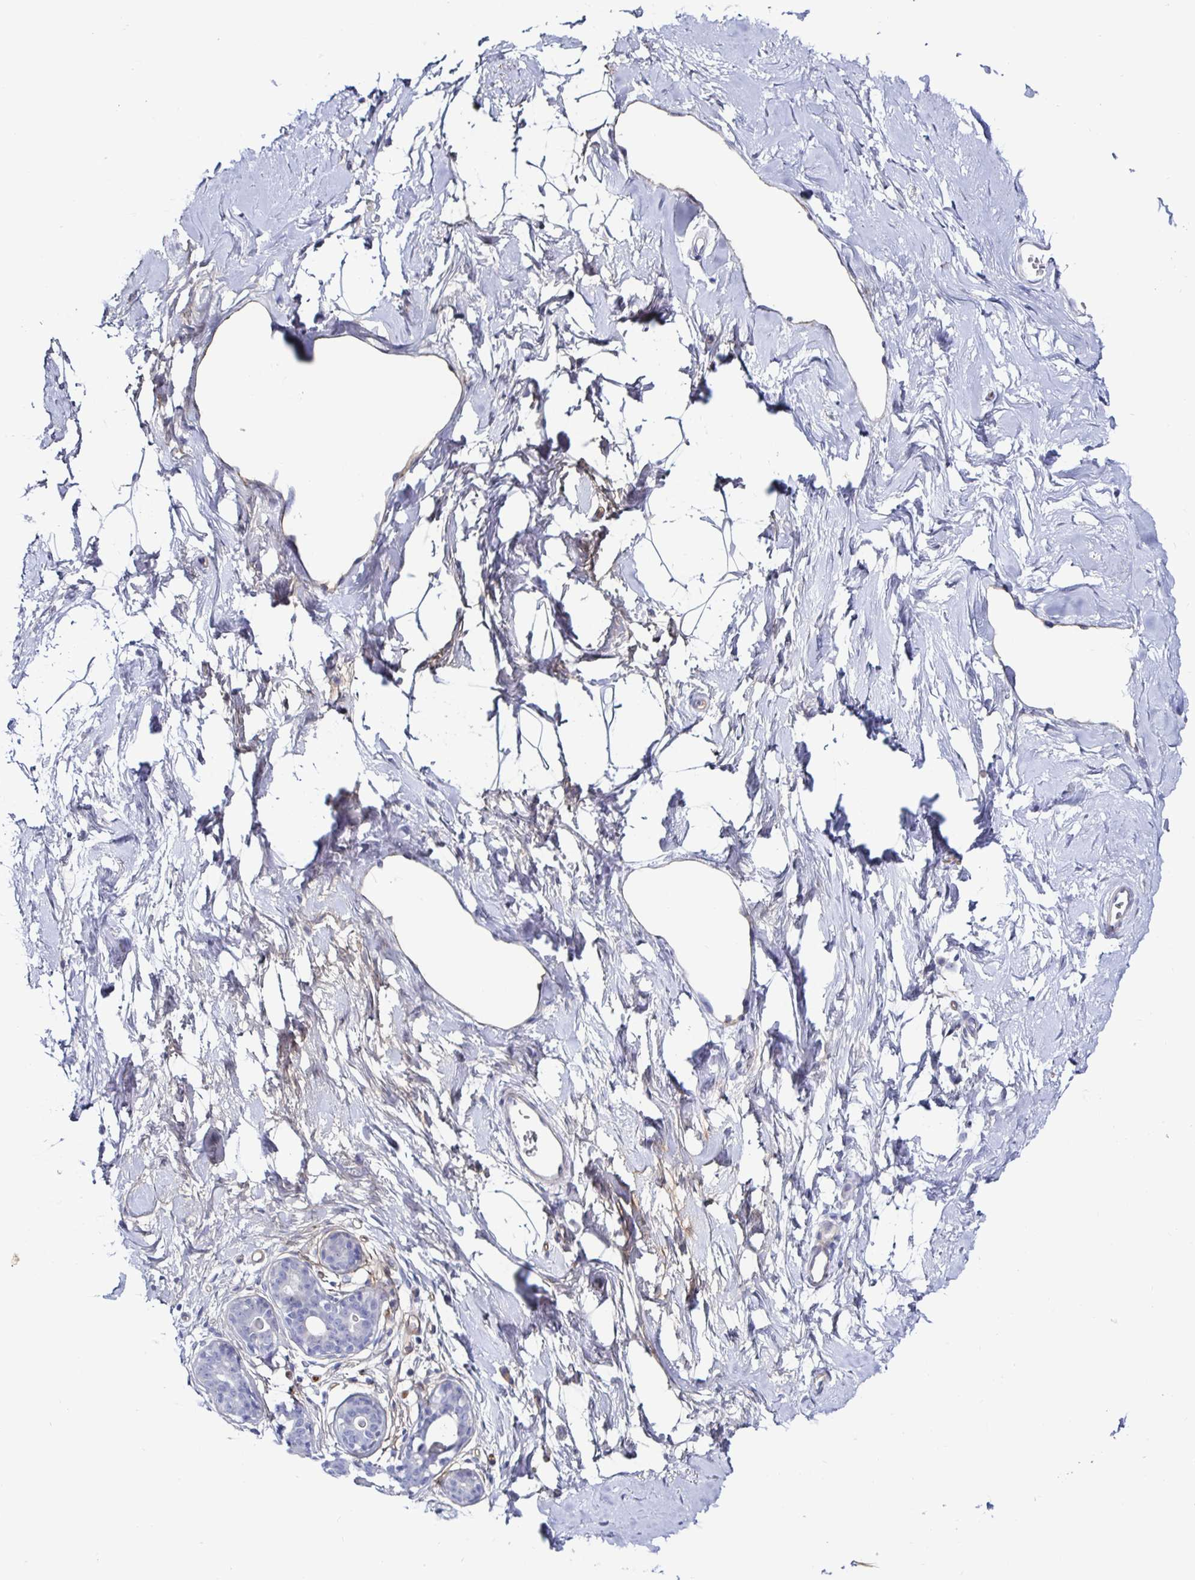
{"staining": {"intensity": "negative", "quantity": "none", "location": "none"}, "tissue": "breast", "cell_type": "Adipocytes", "image_type": "normal", "snomed": [{"axis": "morphology", "description": "Normal tissue, NOS"}, {"axis": "topography", "description": "Breast"}], "caption": "Adipocytes show no significant protein positivity in unremarkable breast. Nuclei are stained in blue.", "gene": "ACSBG2", "patient": {"sex": "female", "age": 45}}